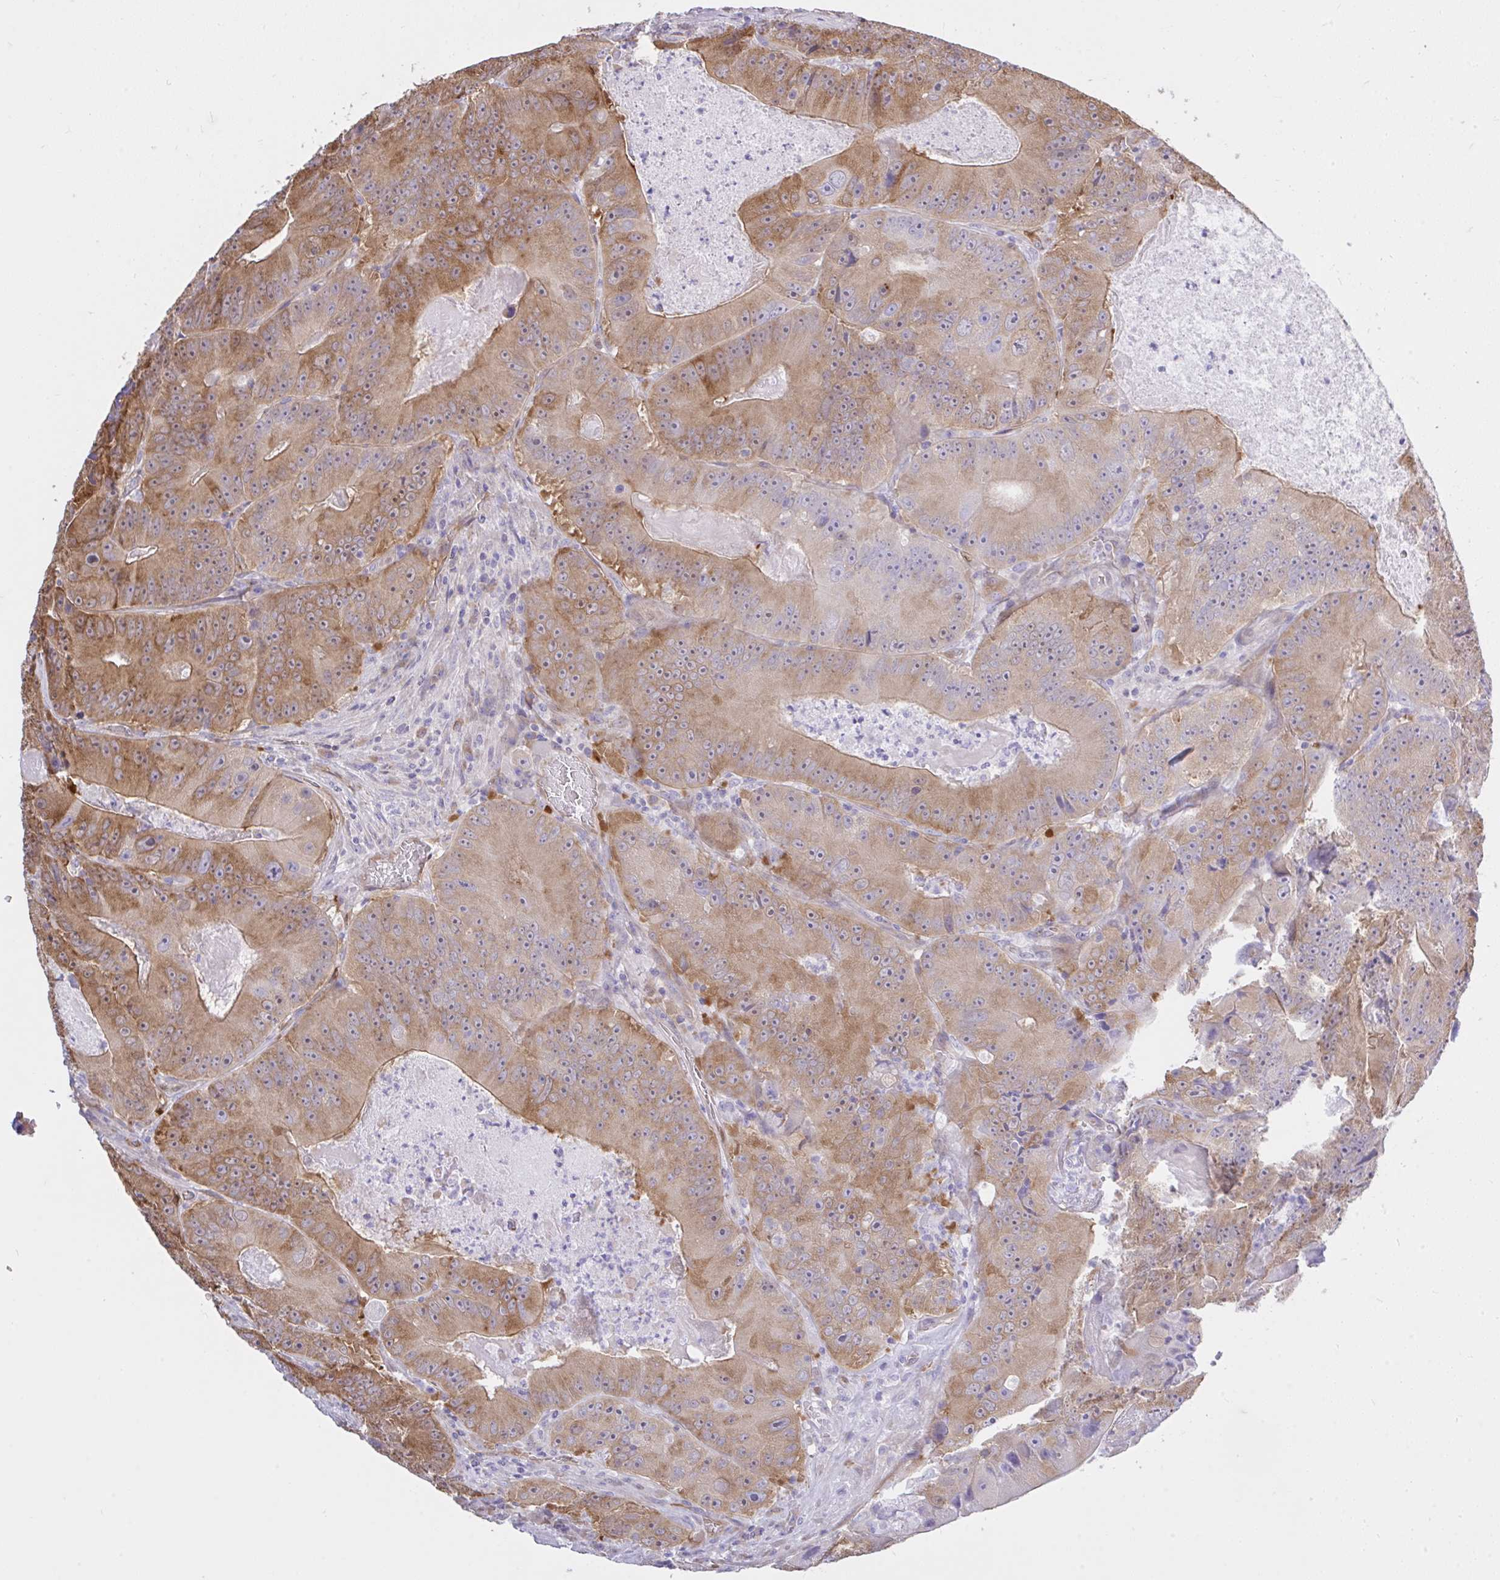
{"staining": {"intensity": "moderate", "quantity": "25%-75%", "location": "cytoplasmic/membranous"}, "tissue": "colorectal cancer", "cell_type": "Tumor cells", "image_type": "cancer", "snomed": [{"axis": "morphology", "description": "Adenocarcinoma, NOS"}, {"axis": "topography", "description": "Colon"}], "caption": "This is an image of immunohistochemistry staining of colorectal cancer, which shows moderate expression in the cytoplasmic/membranous of tumor cells.", "gene": "EEF1A2", "patient": {"sex": "female", "age": 86}}